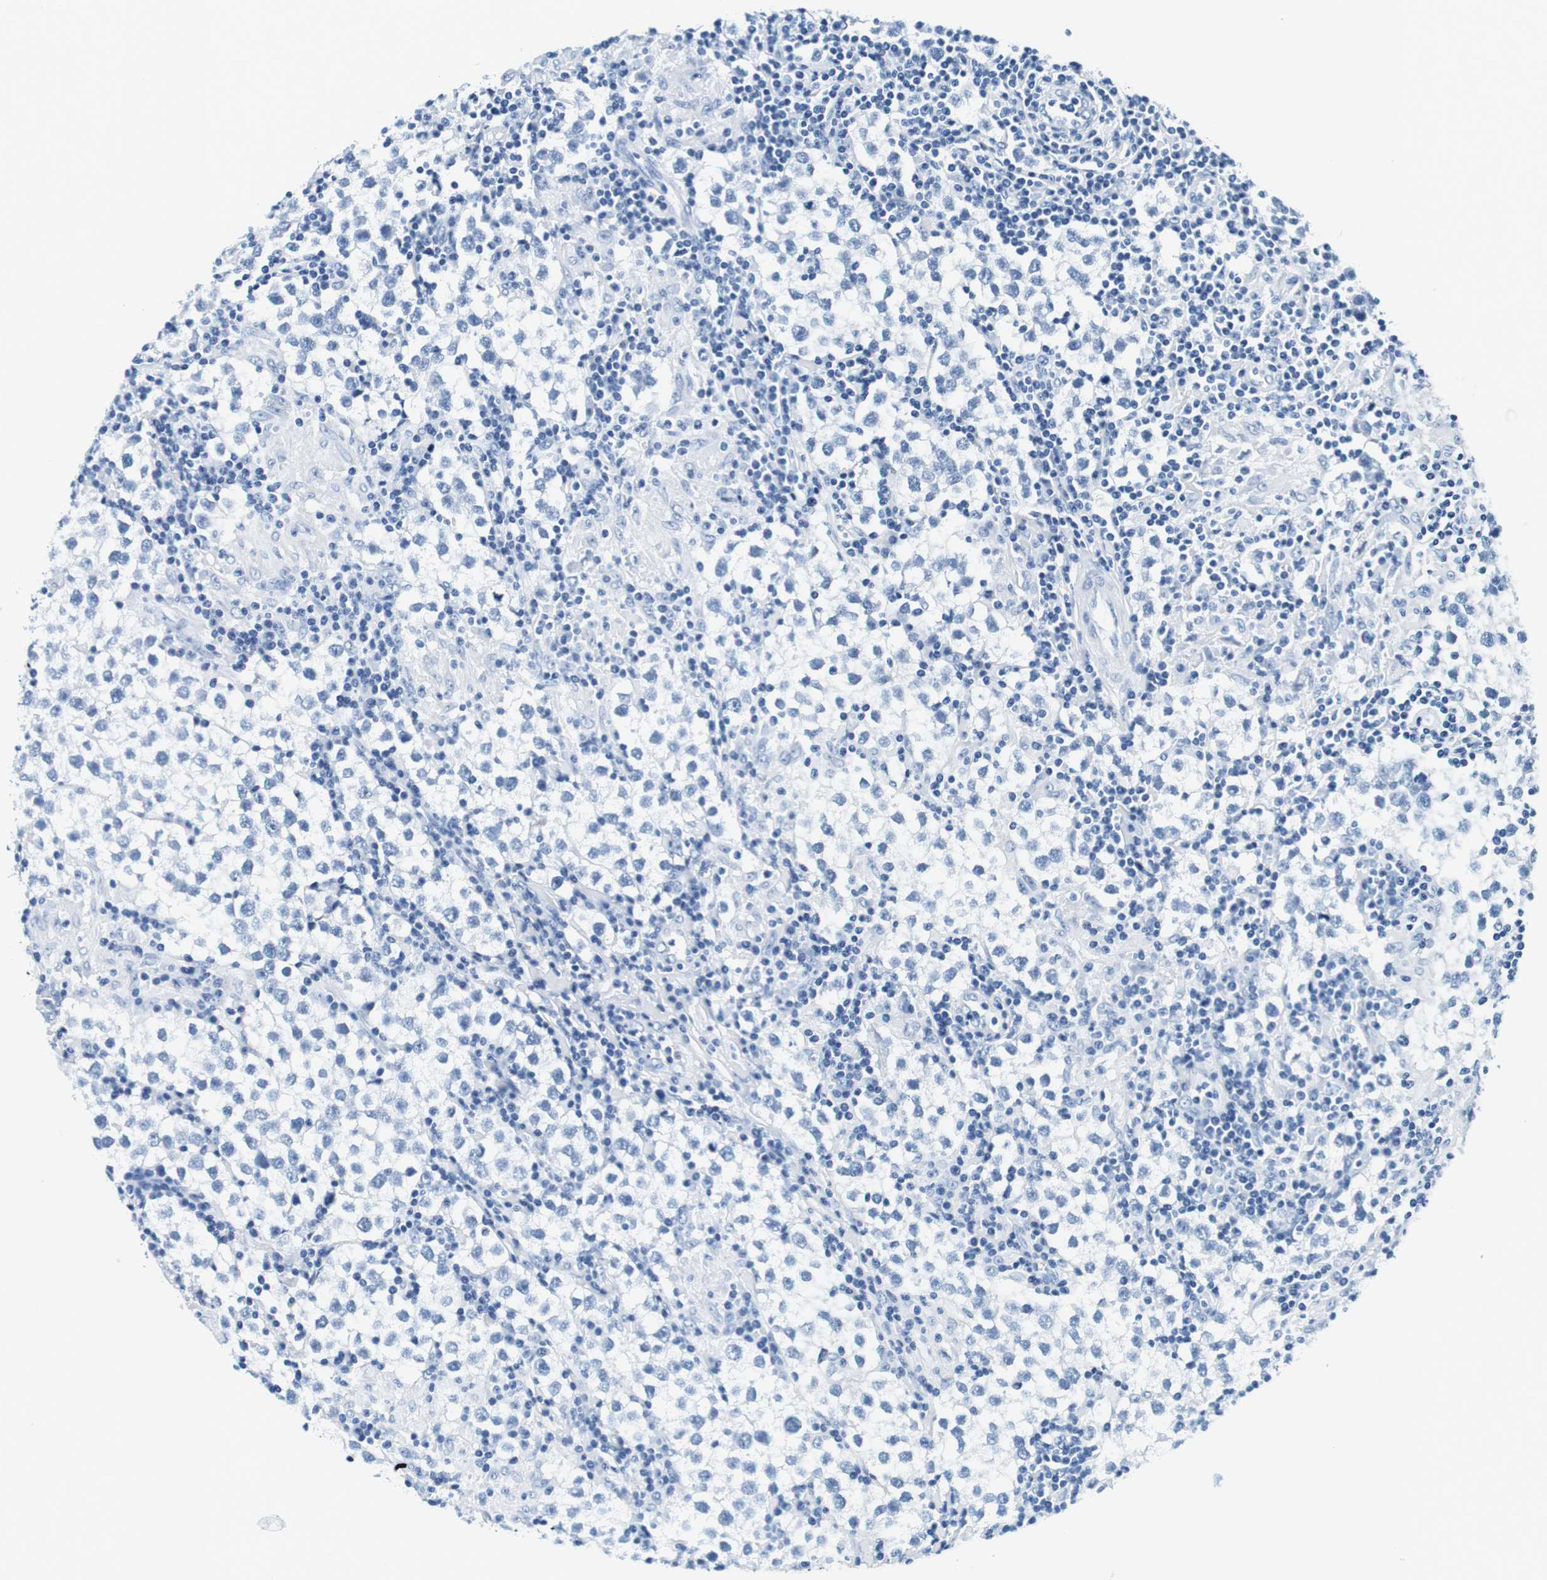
{"staining": {"intensity": "negative", "quantity": "none", "location": "none"}, "tissue": "testis cancer", "cell_type": "Tumor cells", "image_type": "cancer", "snomed": [{"axis": "morphology", "description": "Seminoma, NOS"}, {"axis": "morphology", "description": "Carcinoma, Embryonal, NOS"}, {"axis": "topography", "description": "Testis"}], "caption": "Immunohistochemistry image of neoplastic tissue: testis cancer (seminoma) stained with DAB demonstrates no significant protein staining in tumor cells. Brightfield microscopy of immunohistochemistry (IHC) stained with DAB (brown) and hematoxylin (blue), captured at high magnification.", "gene": "ELANE", "patient": {"sex": "male", "age": 36}}